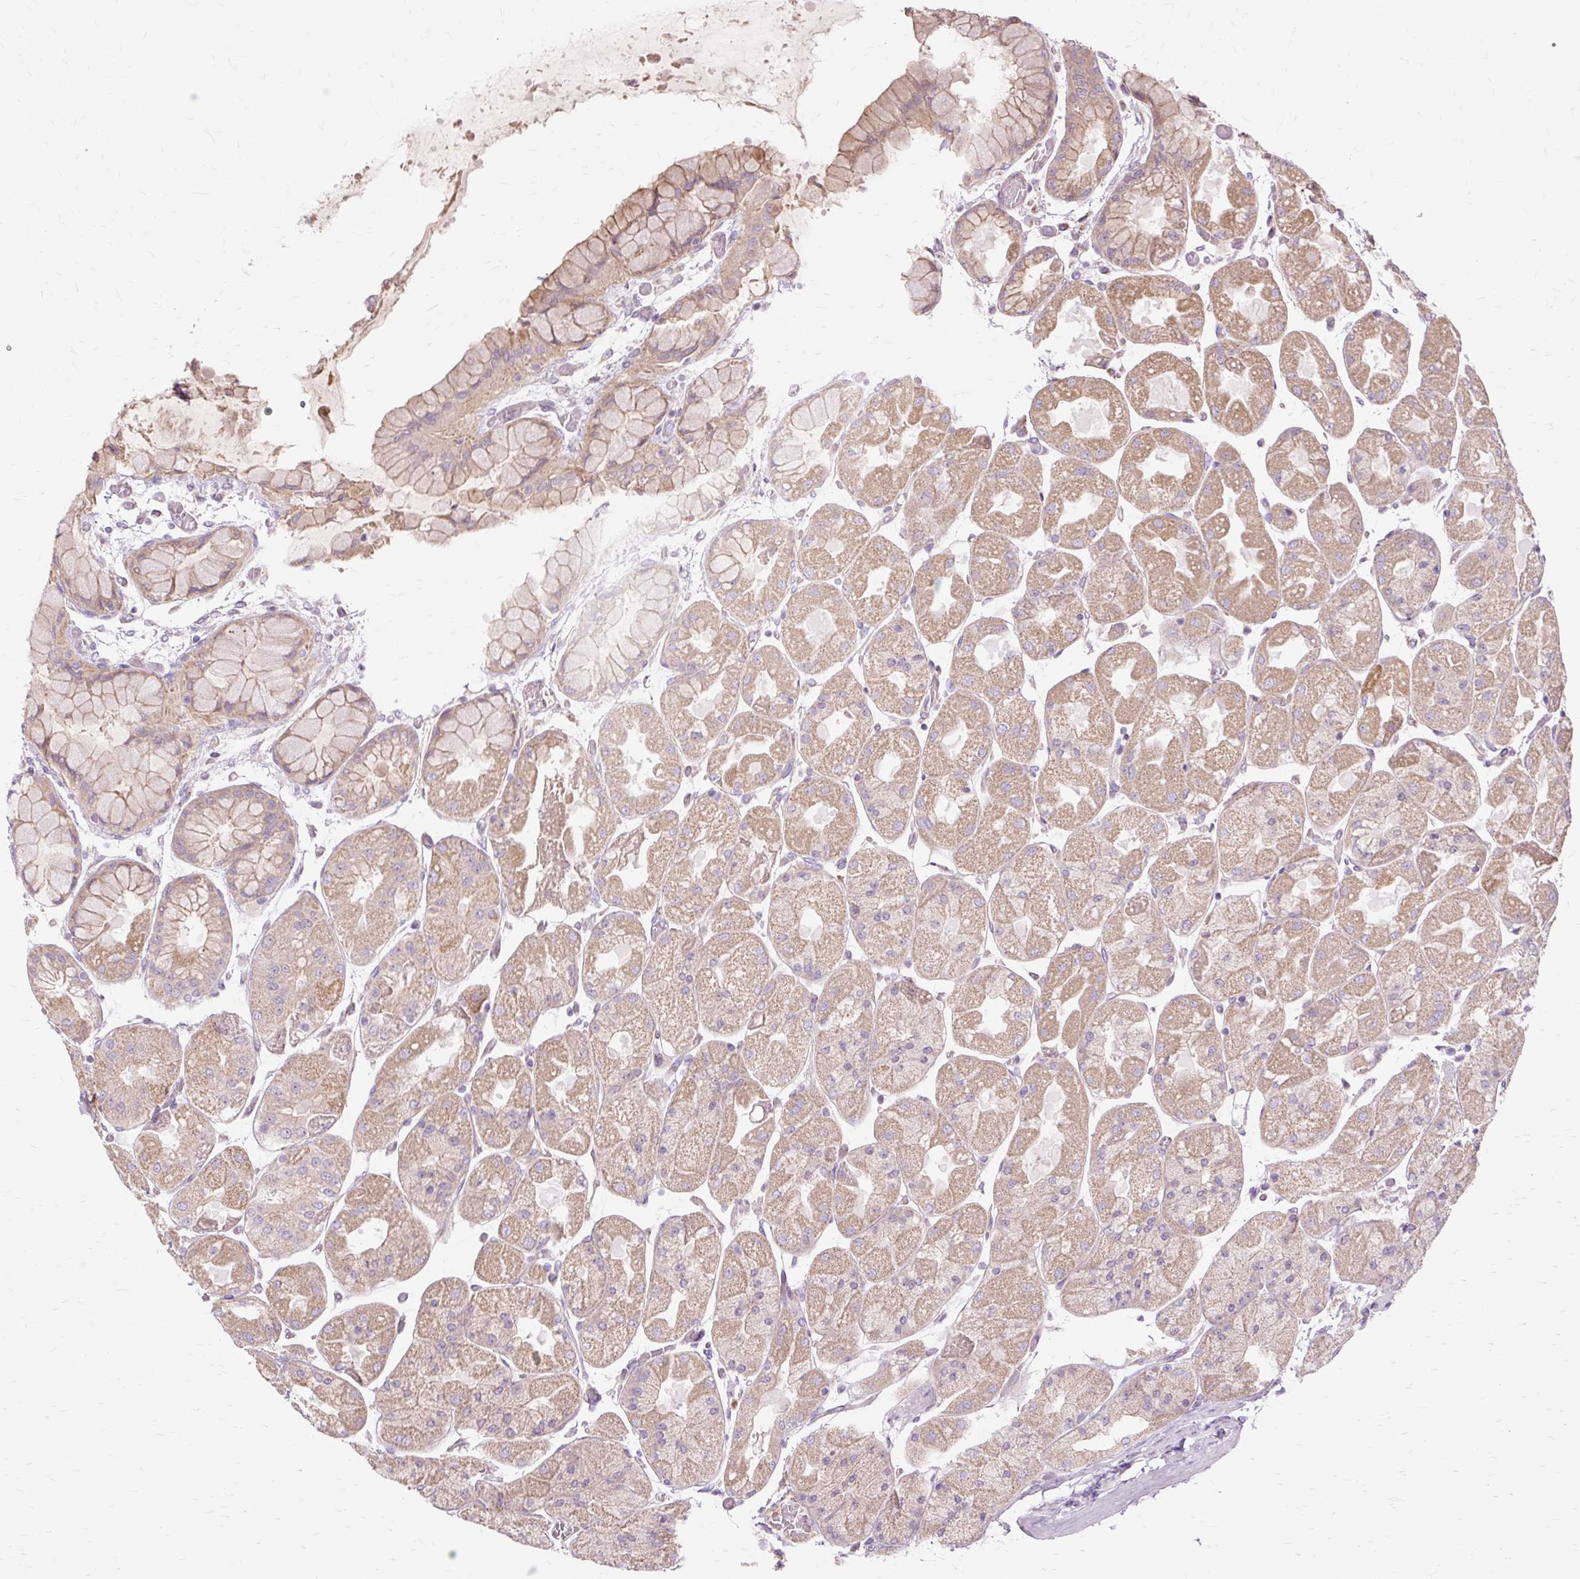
{"staining": {"intensity": "moderate", "quantity": ">75%", "location": "cytoplasmic/membranous"}, "tissue": "stomach", "cell_type": "Glandular cells", "image_type": "normal", "snomed": [{"axis": "morphology", "description": "Normal tissue, NOS"}, {"axis": "topography", "description": "Stomach"}], "caption": "Human stomach stained for a protein (brown) reveals moderate cytoplasmic/membranous positive positivity in approximately >75% of glandular cells.", "gene": "PDZD2", "patient": {"sex": "female", "age": 61}}